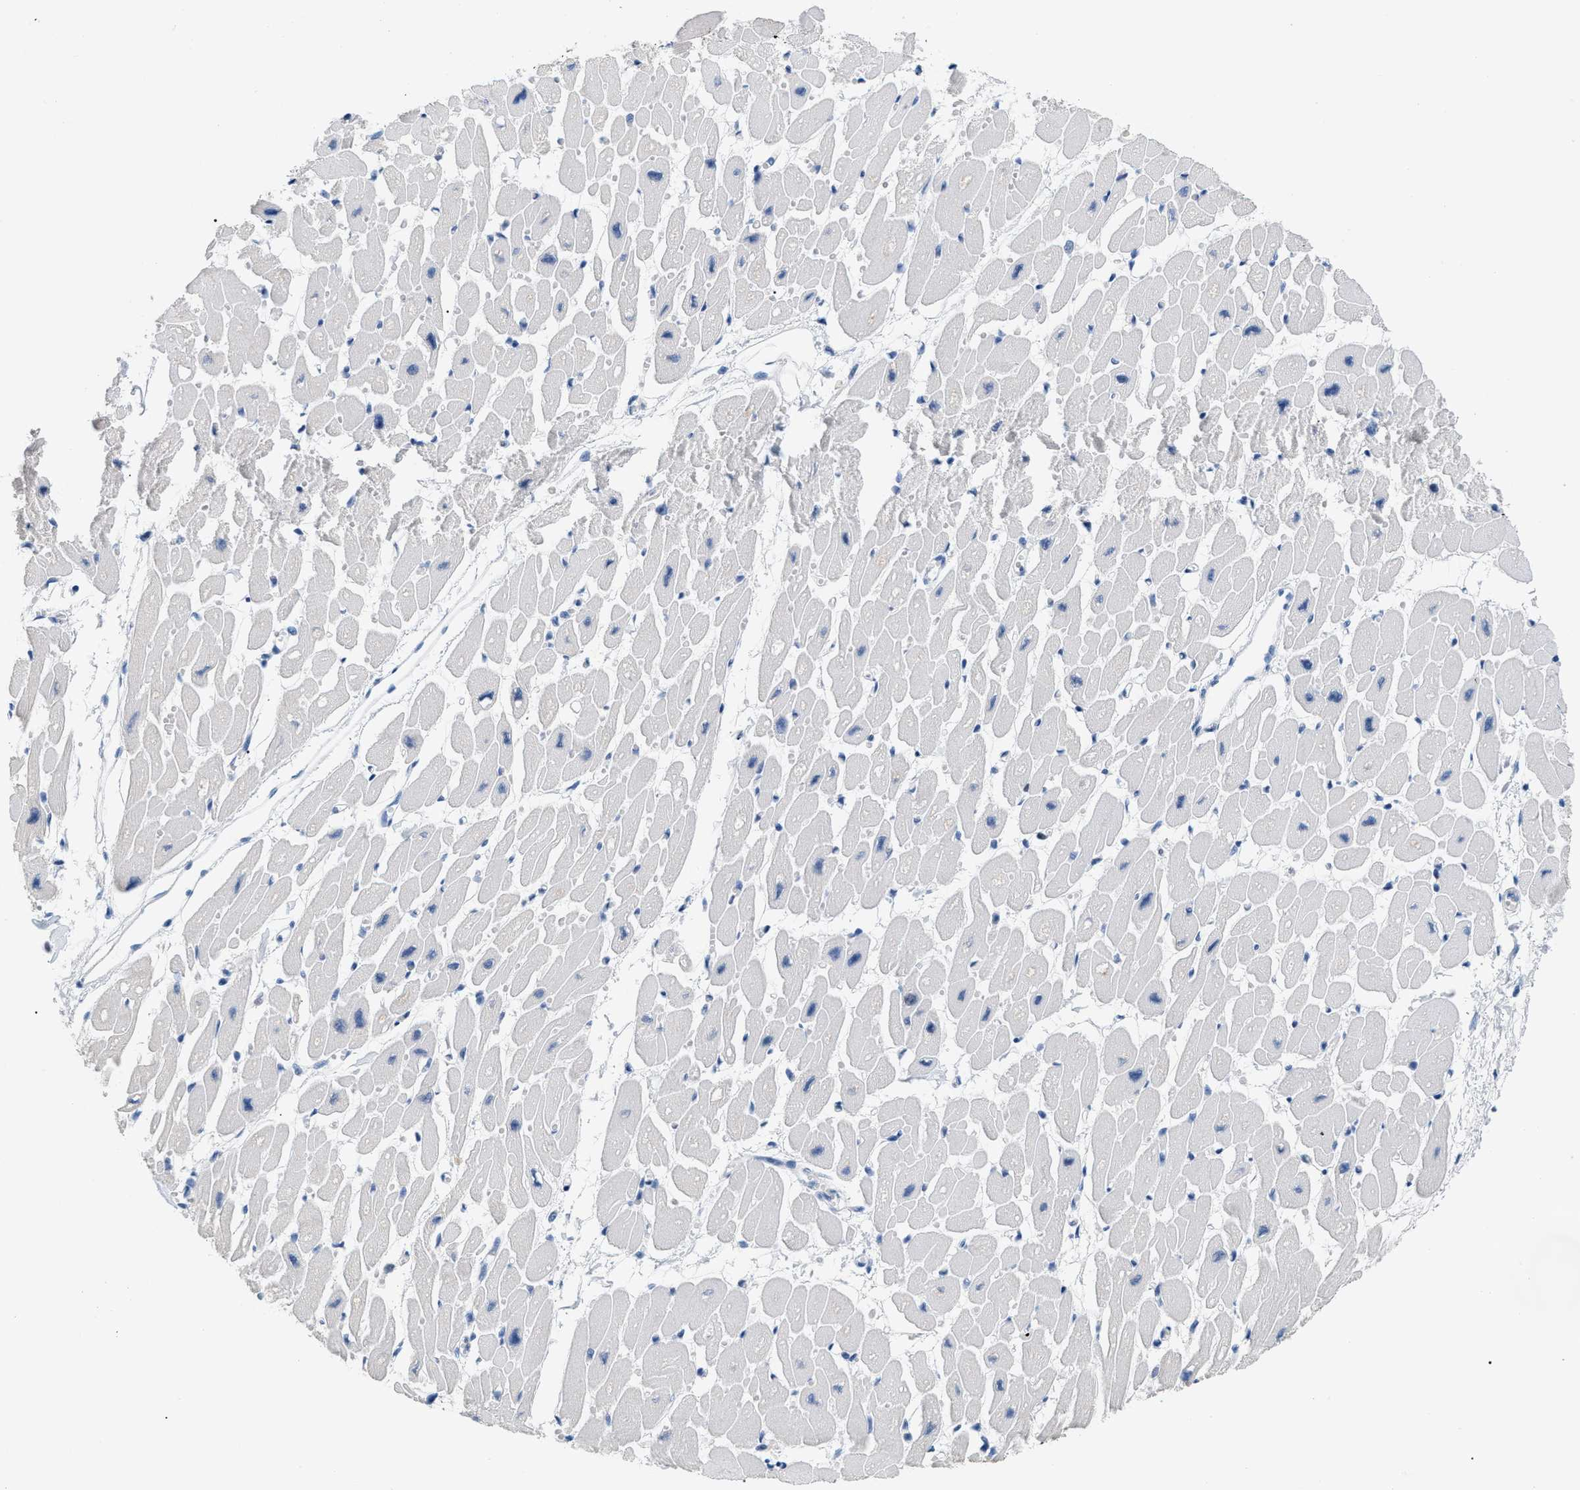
{"staining": {"intensity": "negative", "quantity": "none", "location": "none"}, "tissue": "heart muscle", "cell_type": "Cardiomyocytes", "image_type": "normal", "snomed": [{"axis": "morphology", "description": "Normal tissue, NOS"}, {"axis": "topography", "description": "Heart"}], "caption": "Immunohistochemistry of benign human heart muscle displays no positivity in cardiomyocytes.", "gene": "MCM7", "patient": {"sex": "female", "age": 54}}